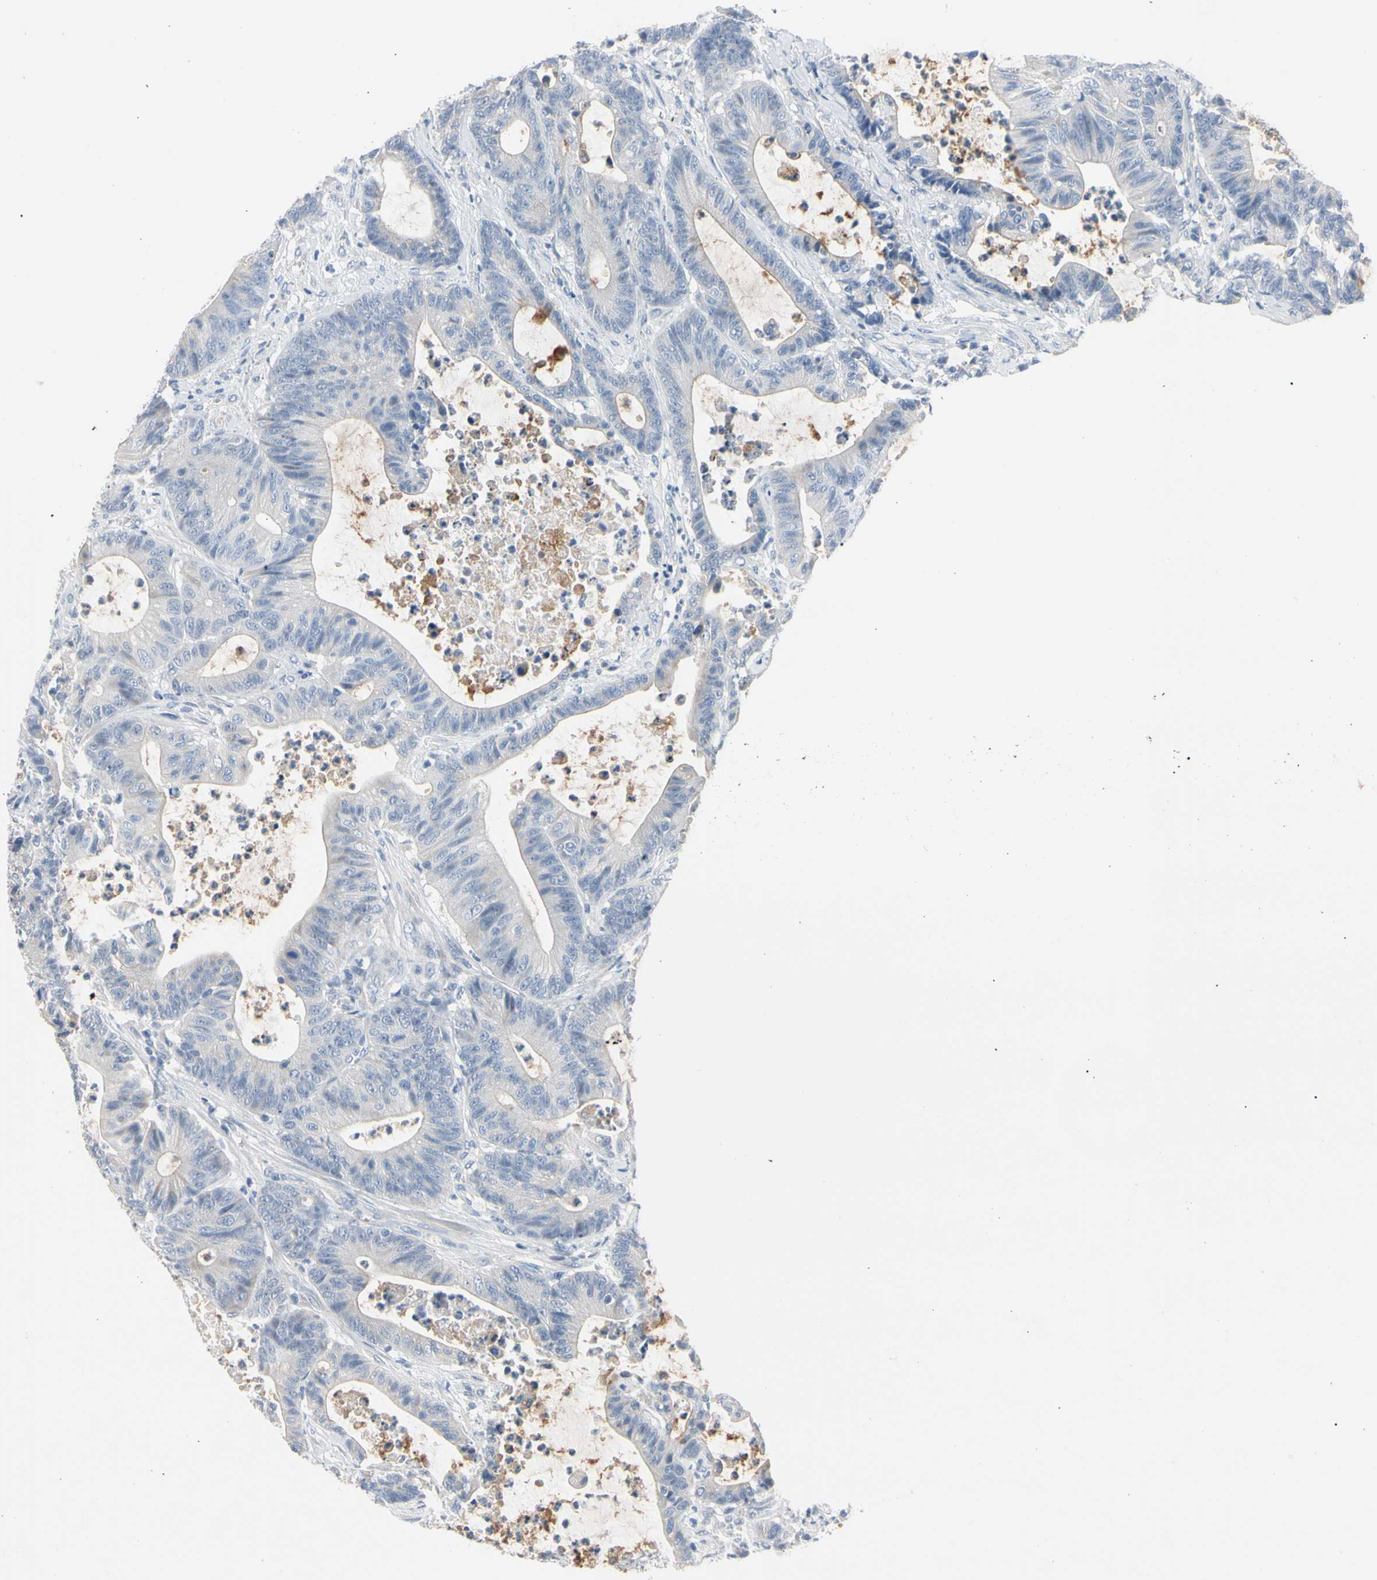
{"staining": {"intensity": "negative", "quantity": "none", "location": "none"}, "tissue": "colorectal cancer", "cell_type": "Tumor cells", "image_type": "cancer", "snomed": [{"axis": "morphology", "description": "Adenocarcinoma, NOS"}, {"axis": "topography", "description": "Colon"}], "caption": "A high-resolution micrograph shows immunohistochemistry staining of colorectal cancer, which shows no significant expression in tumor cells. (DAB immunohistochemistry (IHC), high magnification).", "gene": "MARK1", "patient": {"sex": "female", "age": 84}}